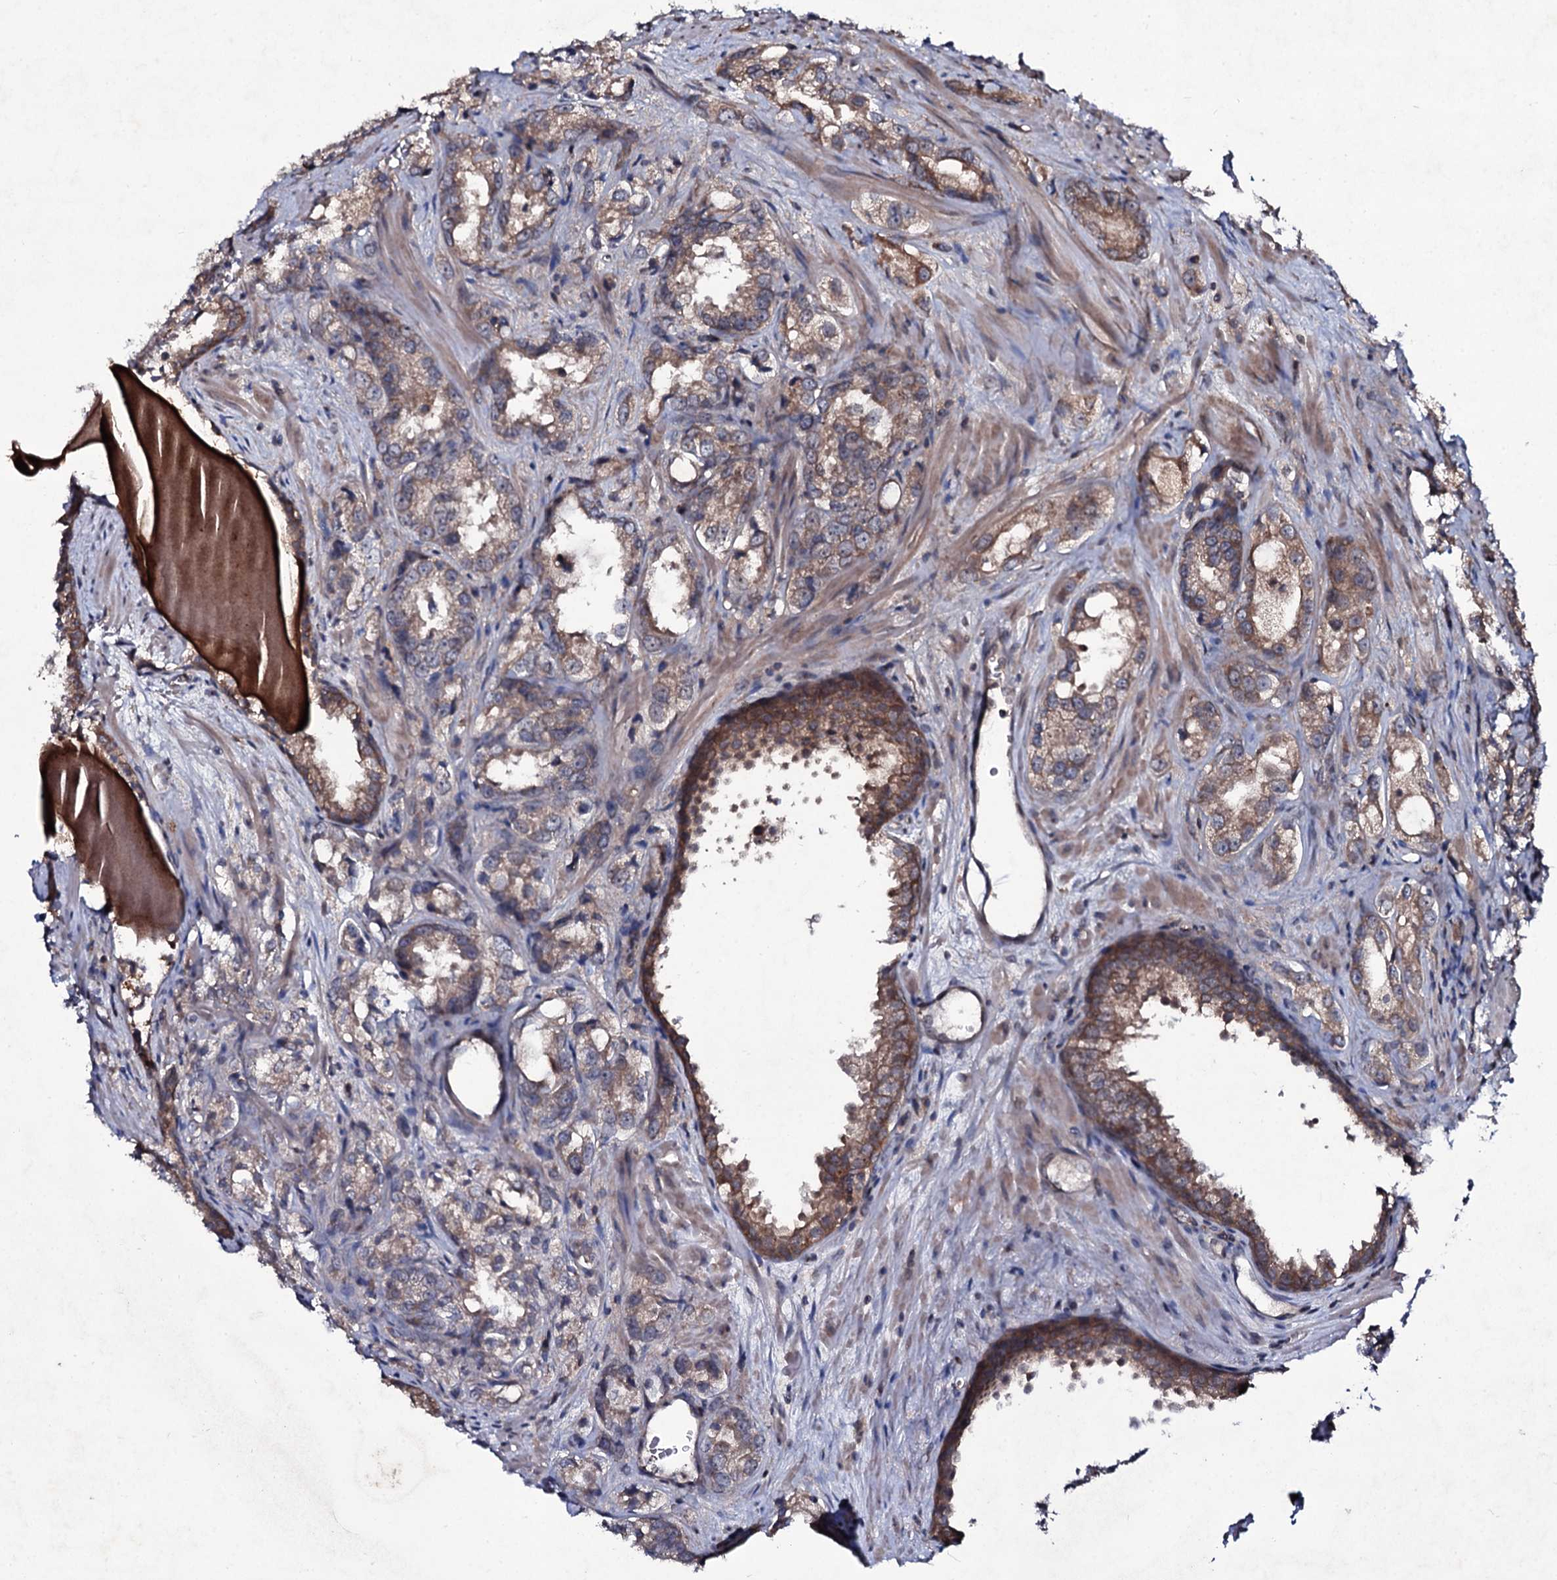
{"staining": {"intensity": "moderate", "quantity": ">75%", "location": "cytoplasmic/membranous"}, "tissue": "prostate cancer", "cell_type": "Tumor cells", "image_type": "cancer", "snomed": [{"axis": "morphology", "description": "Adenocarcinoma, Low grade"}, {"axis": "topography", "description": "Prostate"}], "caption": "Protein analysis of adenocarcinoma (low-grade) (prostate) tissue exhibits moderate cytoplasmic/membranous positivity in about >75% of tumor cells. (Stains: DAB (3,3'-diaminobenzidine) in brown, nuclei in blue, Microscopy: brightfield microscopy at high magnification).", "gene": "SNAP23", "patient": {"sex": "male", "age": 47}}